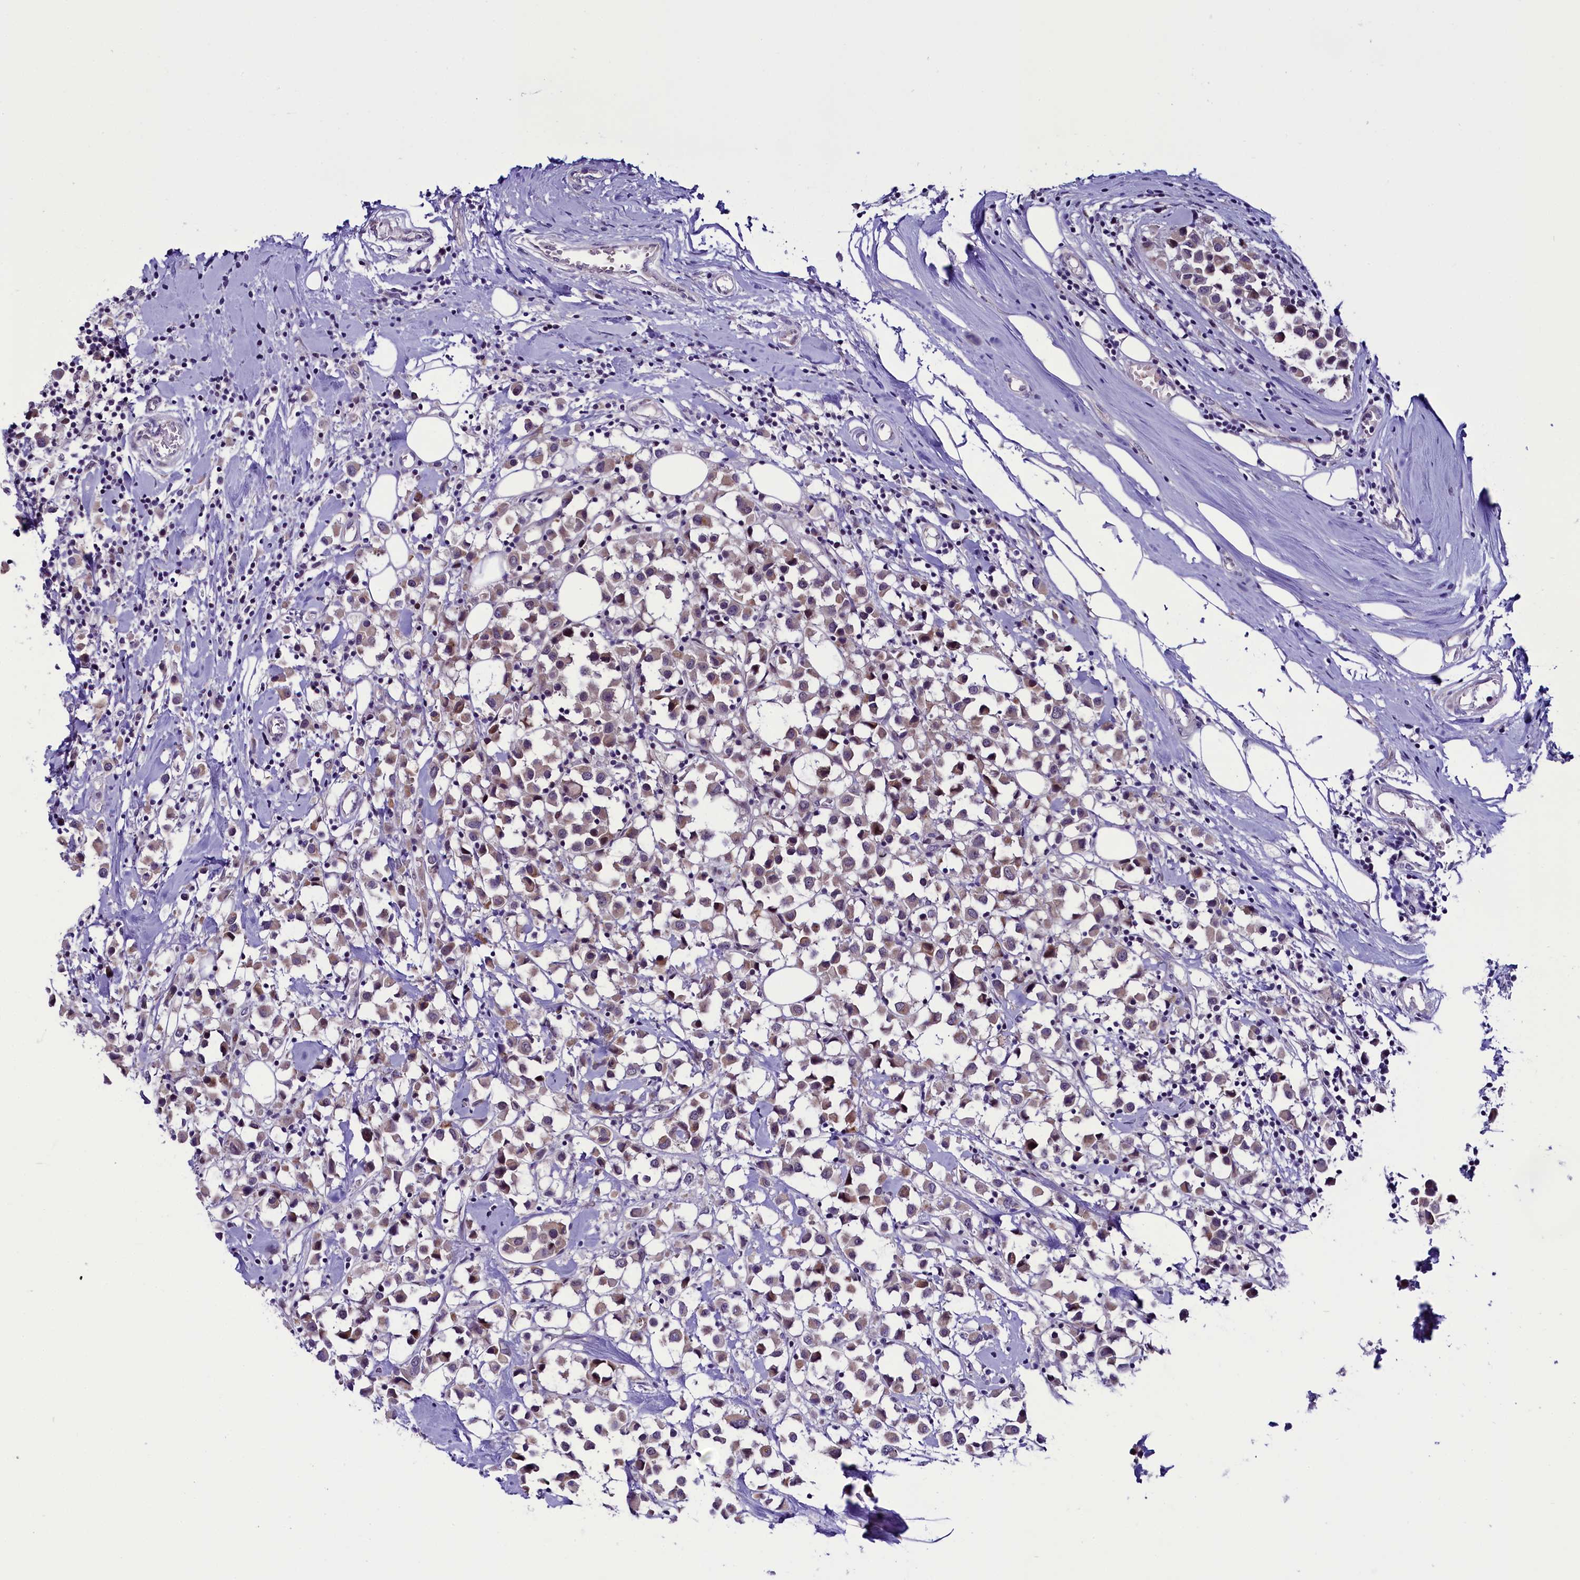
{"staining": {"intensity": "weak", "quantity": "25%-75%", "location": "cytoplasmic/membranous"}, "tissue": "breast cancer", "cell_type": "Tumor cells", "image_type": "cancer", "snomed": [{"axis": "morphology", "description": "Duct carcinoma"}, {"axis": "topography", "description": "Breast"}], "caption": "A high-resolution micrograph shows immunohistochemistry staining of breast cancer, which exhibits weak cytoplasmic/membranous staining in approximately 25%-75% of tumor cells.", "gene": "CCDC106", "patient": {"sex": "female", "age": 61}}